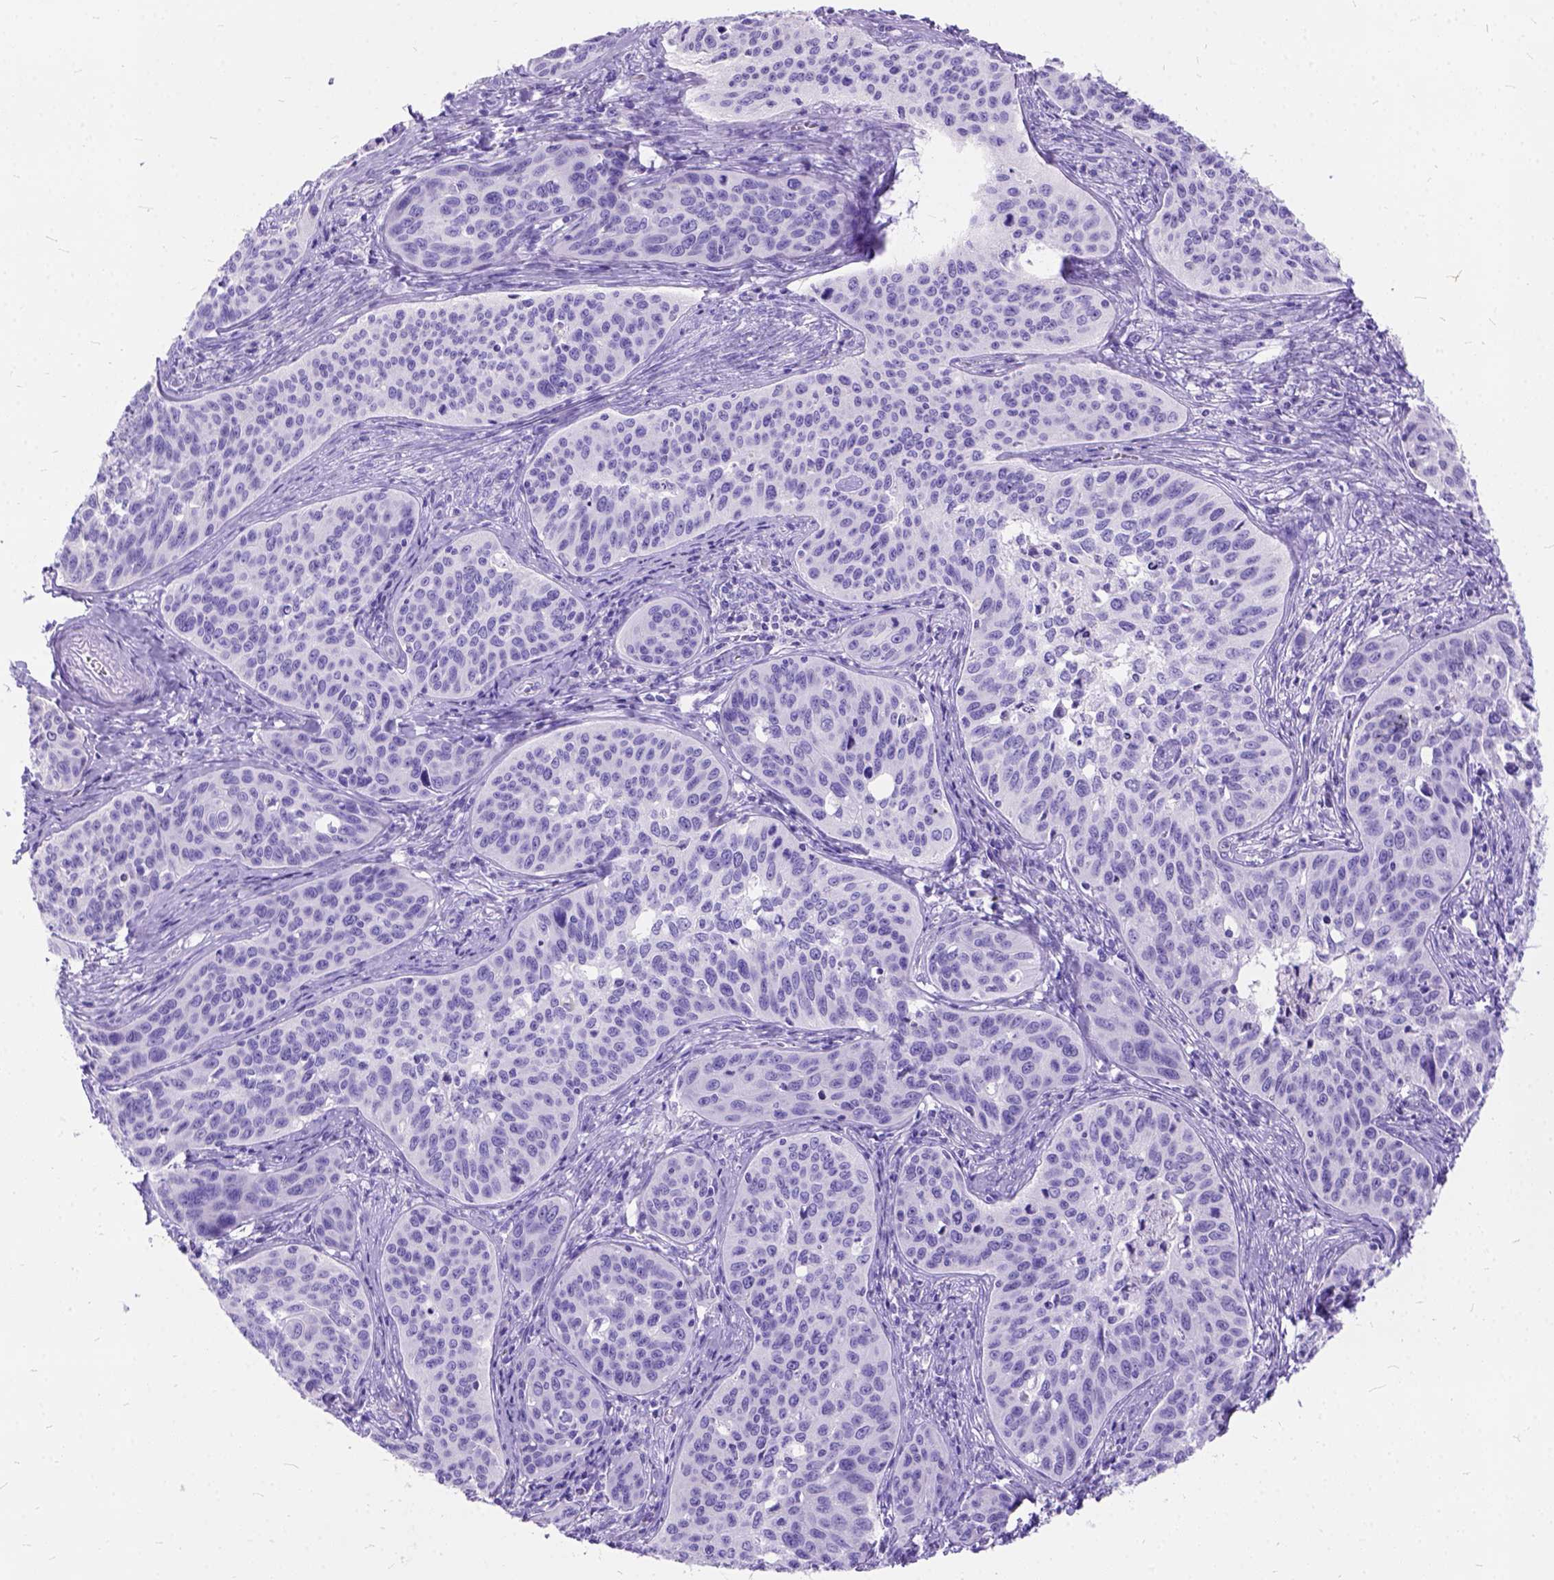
{"staining": {"intensity": "negative", "quantity": "none", "location": "none"}, "tissue": "cervical cancer", "cell_type": "Tumor cells", "image_type": "cancer", "snomed": [{"axis": "morphology", "description": "Squamous cell carcinoma, NOS"}, {"axis": "topography", "description": "Cervix"}], "caption": "This image is of squamous cell carcinoma (cervical) stained with IHC to label a protein in brown with the nuclei are counter-stained blue. There is no positivity in tumor cells.", "gene": "C1QTNF3", "patient": {"sex": "female", "age": 31}}